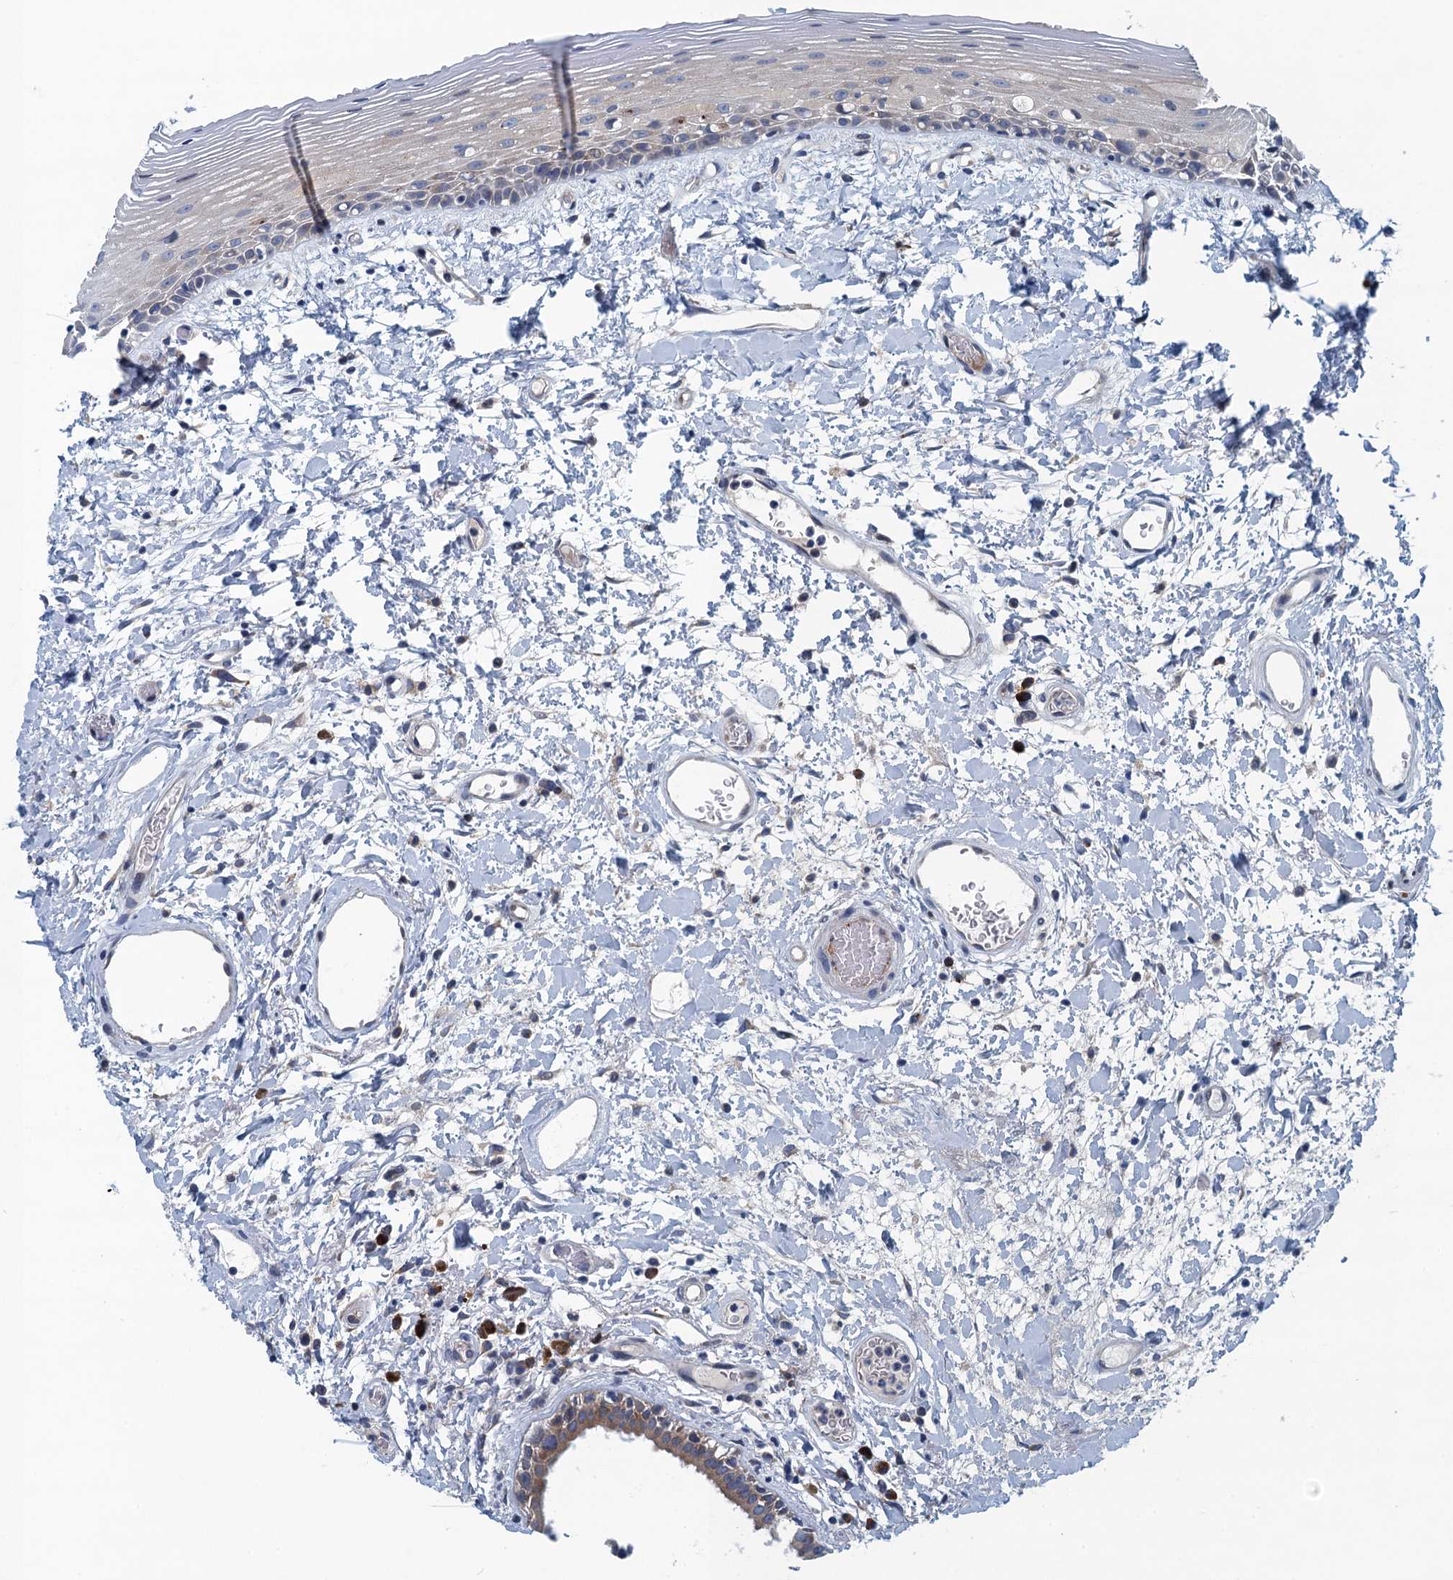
{"staining": {"intensity": "negative", "quantity": "none", "location": "none"}, "tissue": "oral mucosa", "cell_type": "Squamous epithelial cells", "image_type": "normal", "snomed": [{"axis": "morphology", "description": "Normal tissue, NOS"}, {"axis": "topography", "description": "Oral tissue"}], "caption": "High power microscopy micrograph of an IHC photomicrograph of unremarkable oral mucosa, revealing no significant expression in squamous epithelial cells.", "gene": "MYDGF", "patient": {"sex": "female", "age": 76}}